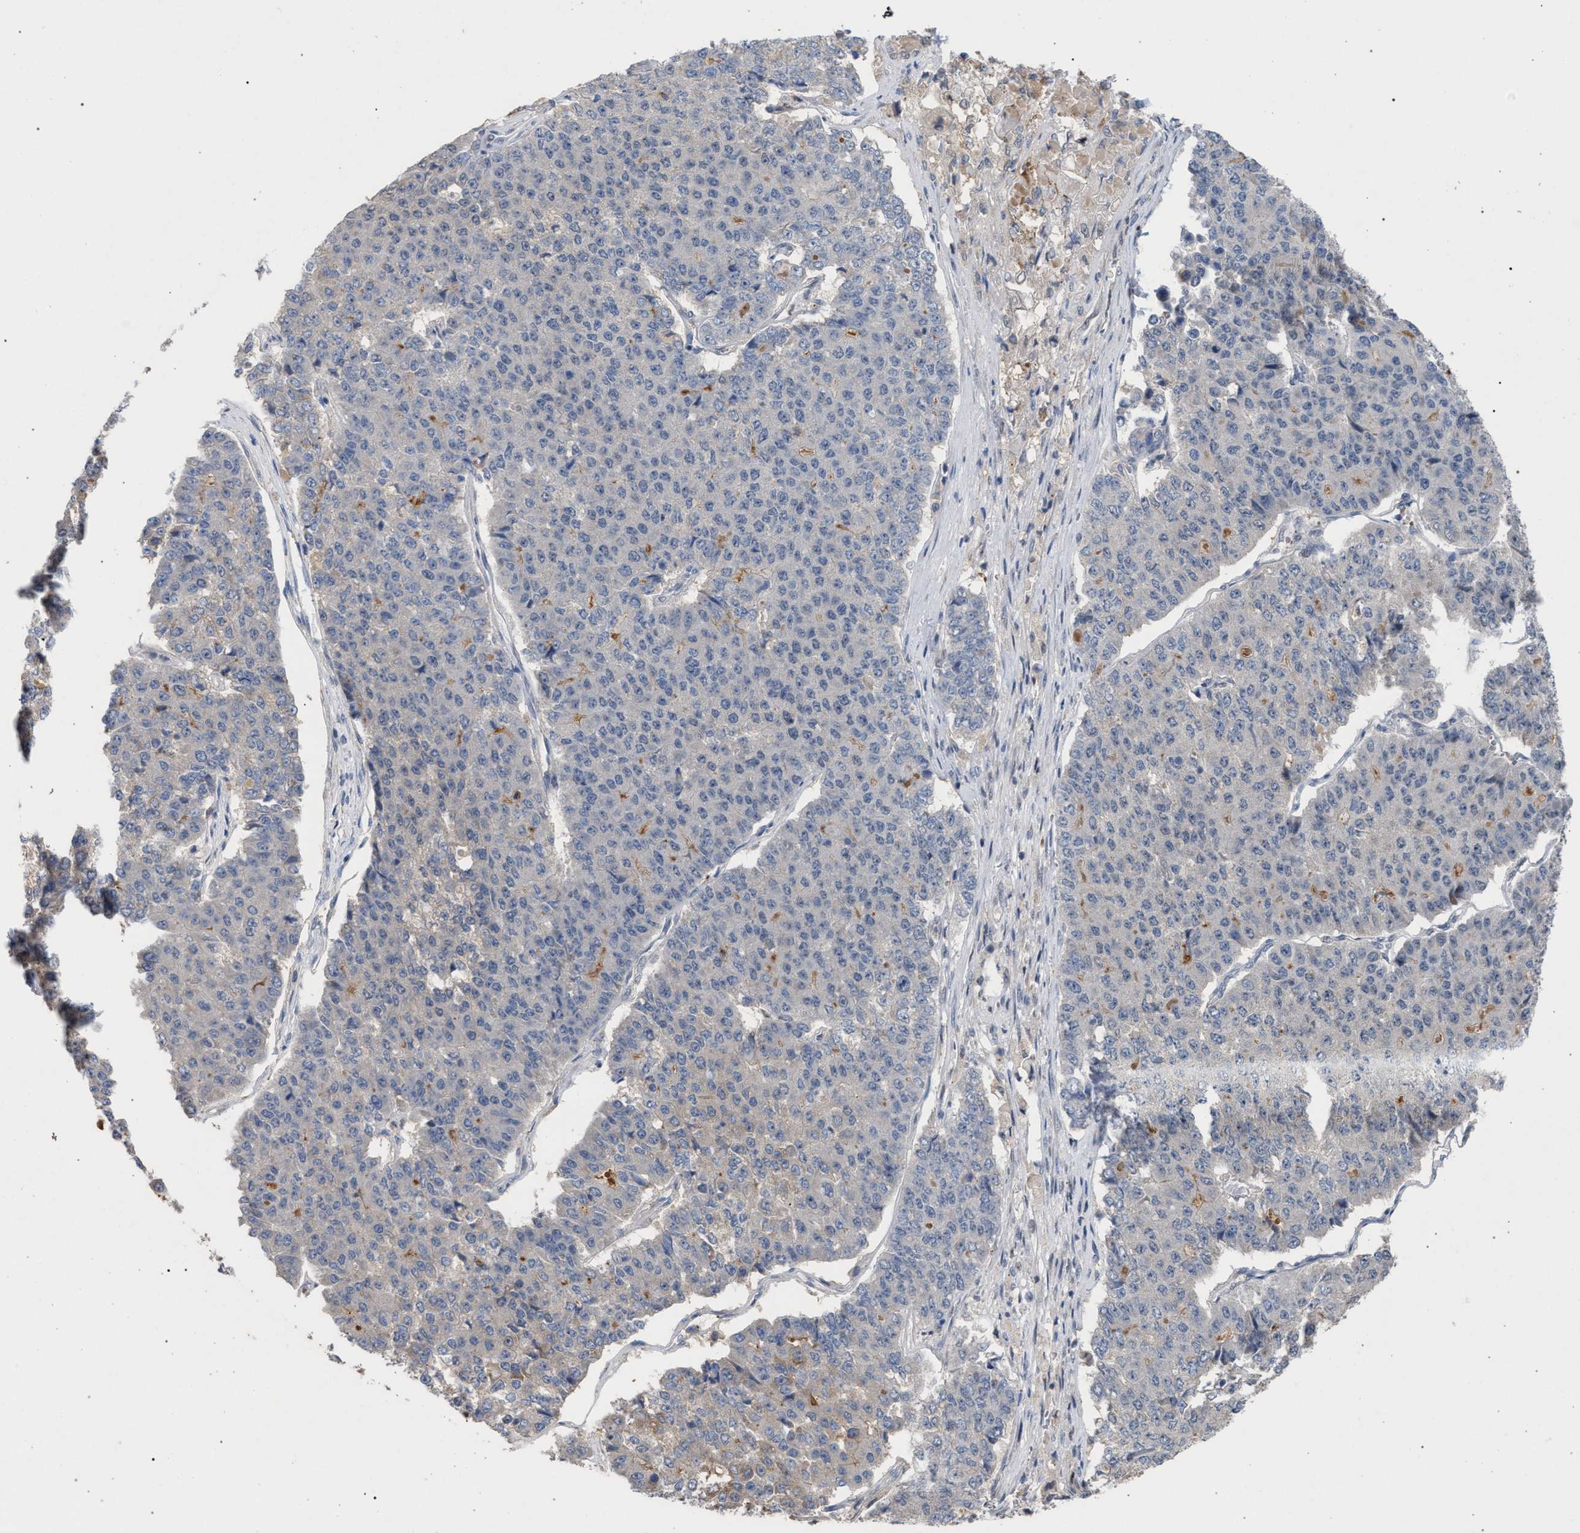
{"staining": {"intensity": "negative", "quantity": "none", "location": "none"}, "tissue": "pancreatic cancer", "cell_type": "Tumor cells", "image_type": "cancer", "snomed": [{"axis": "morphology", "description": "Adenocarcinoma, NOS"}, {"axis": "topography", "description": "Pancreas"}], "caption": "A high-resolution micrograph shows IHC staining of adenocarcinoma (pancreatic), which demonstrates no significant staining in tumor cells. The staining is performed using DAB brown chromogen with nuclei counter-stained in using hematoxylin.", "gene": "TECPR1", "patient": {"sex": "male", "age": 50}}